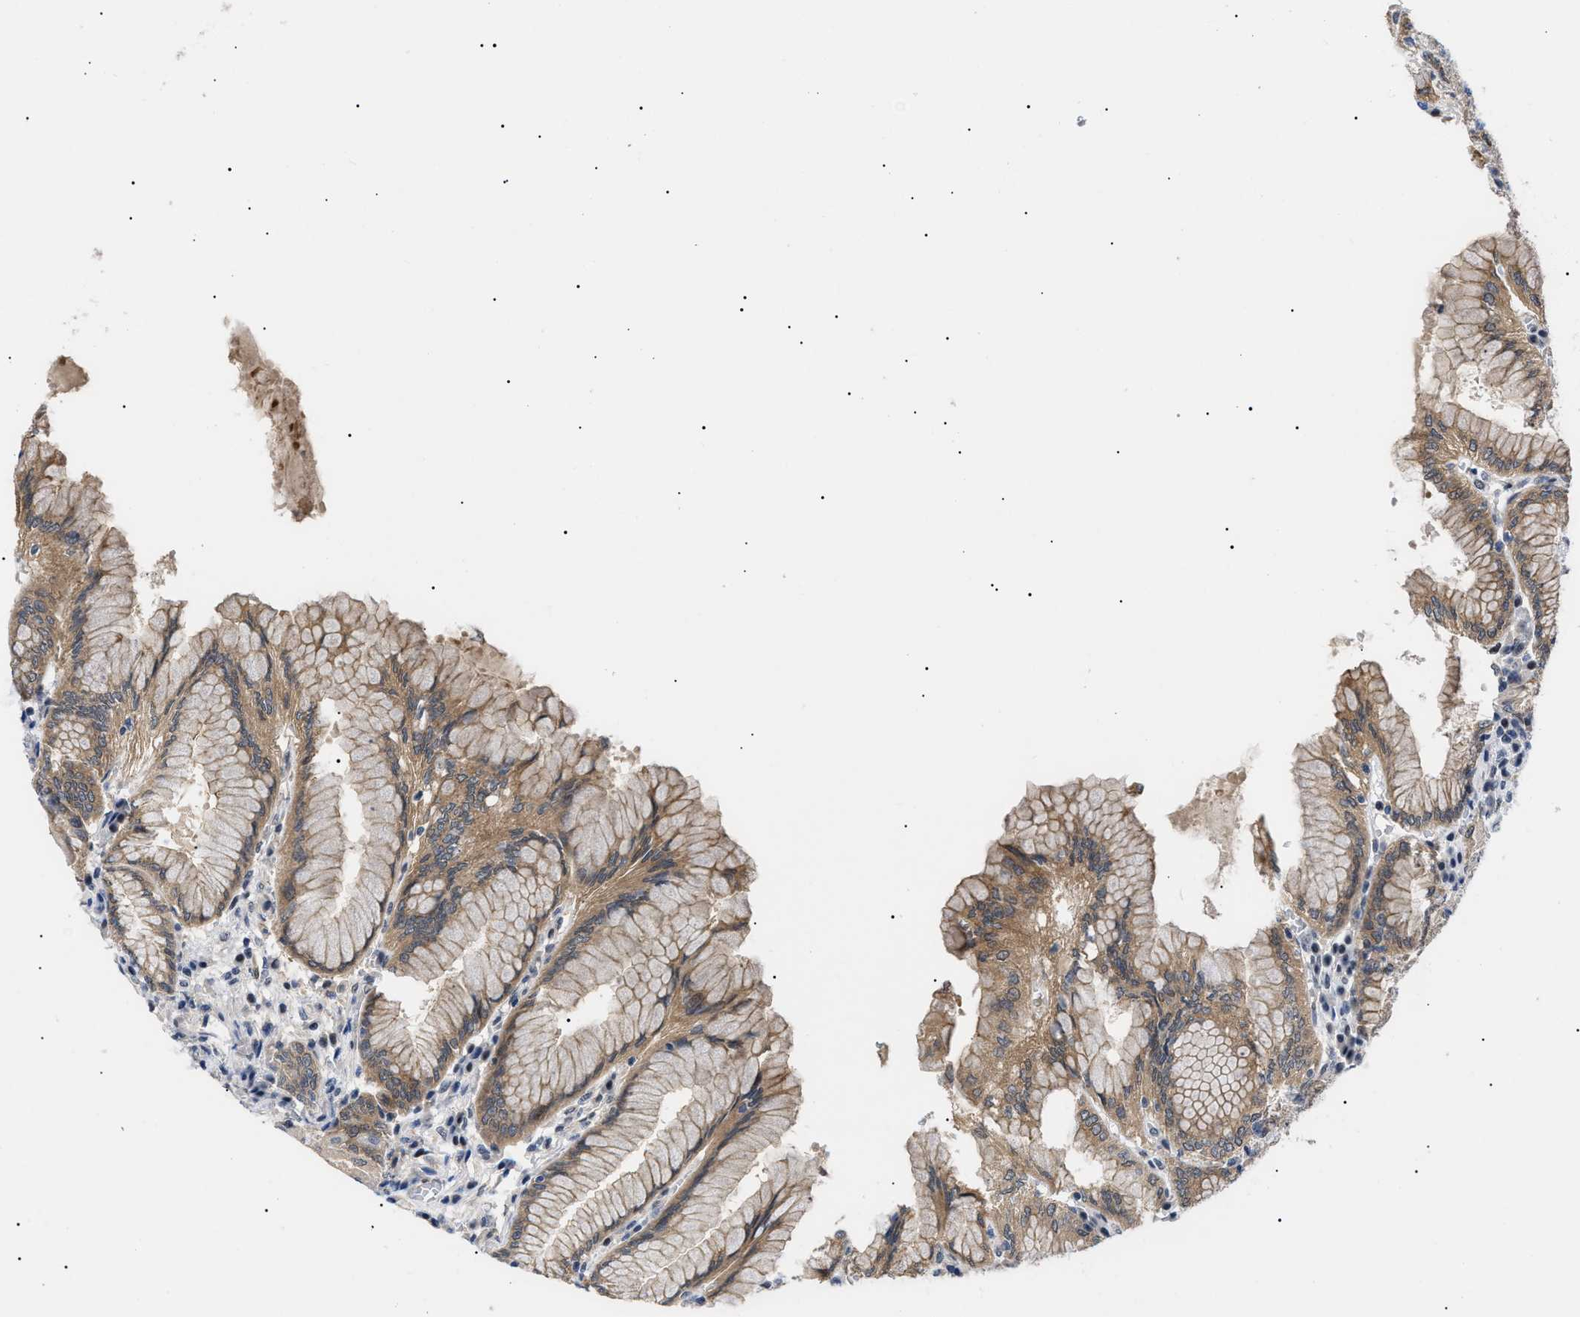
{"staining": {"intensity": "moderate", "quantity": ">75%", "location": "cytoplasmic/membranous"}, "tissue": "stomach", "cell_type": "Glandular cells", "image_type": "normal", "snomed": [{"axis": "morphology", "description": "Normal tissue, NOS"}, {"axis": "topography", "description": "Stomach"}, {"axis": "topography", "description": "Stomach, lower"}], "caption": "High-magnification brightfield microscopy of normal stomach stained with DAB (3,3'-diaminobenzidine) (brown) and counterstained with hematoxylin (blue). glandular cells exhibit moderate cytoplasmic/membranous staining is identified in approximately>75% of cells. The staining was performed using DAB (3,3'-diaminobenzidine), with brown indicating positive protein expression. Nuclei are stained blue with hematoxylin.", "gene": "GARRE1", "patient": {"sex": "female", "age": 56}}